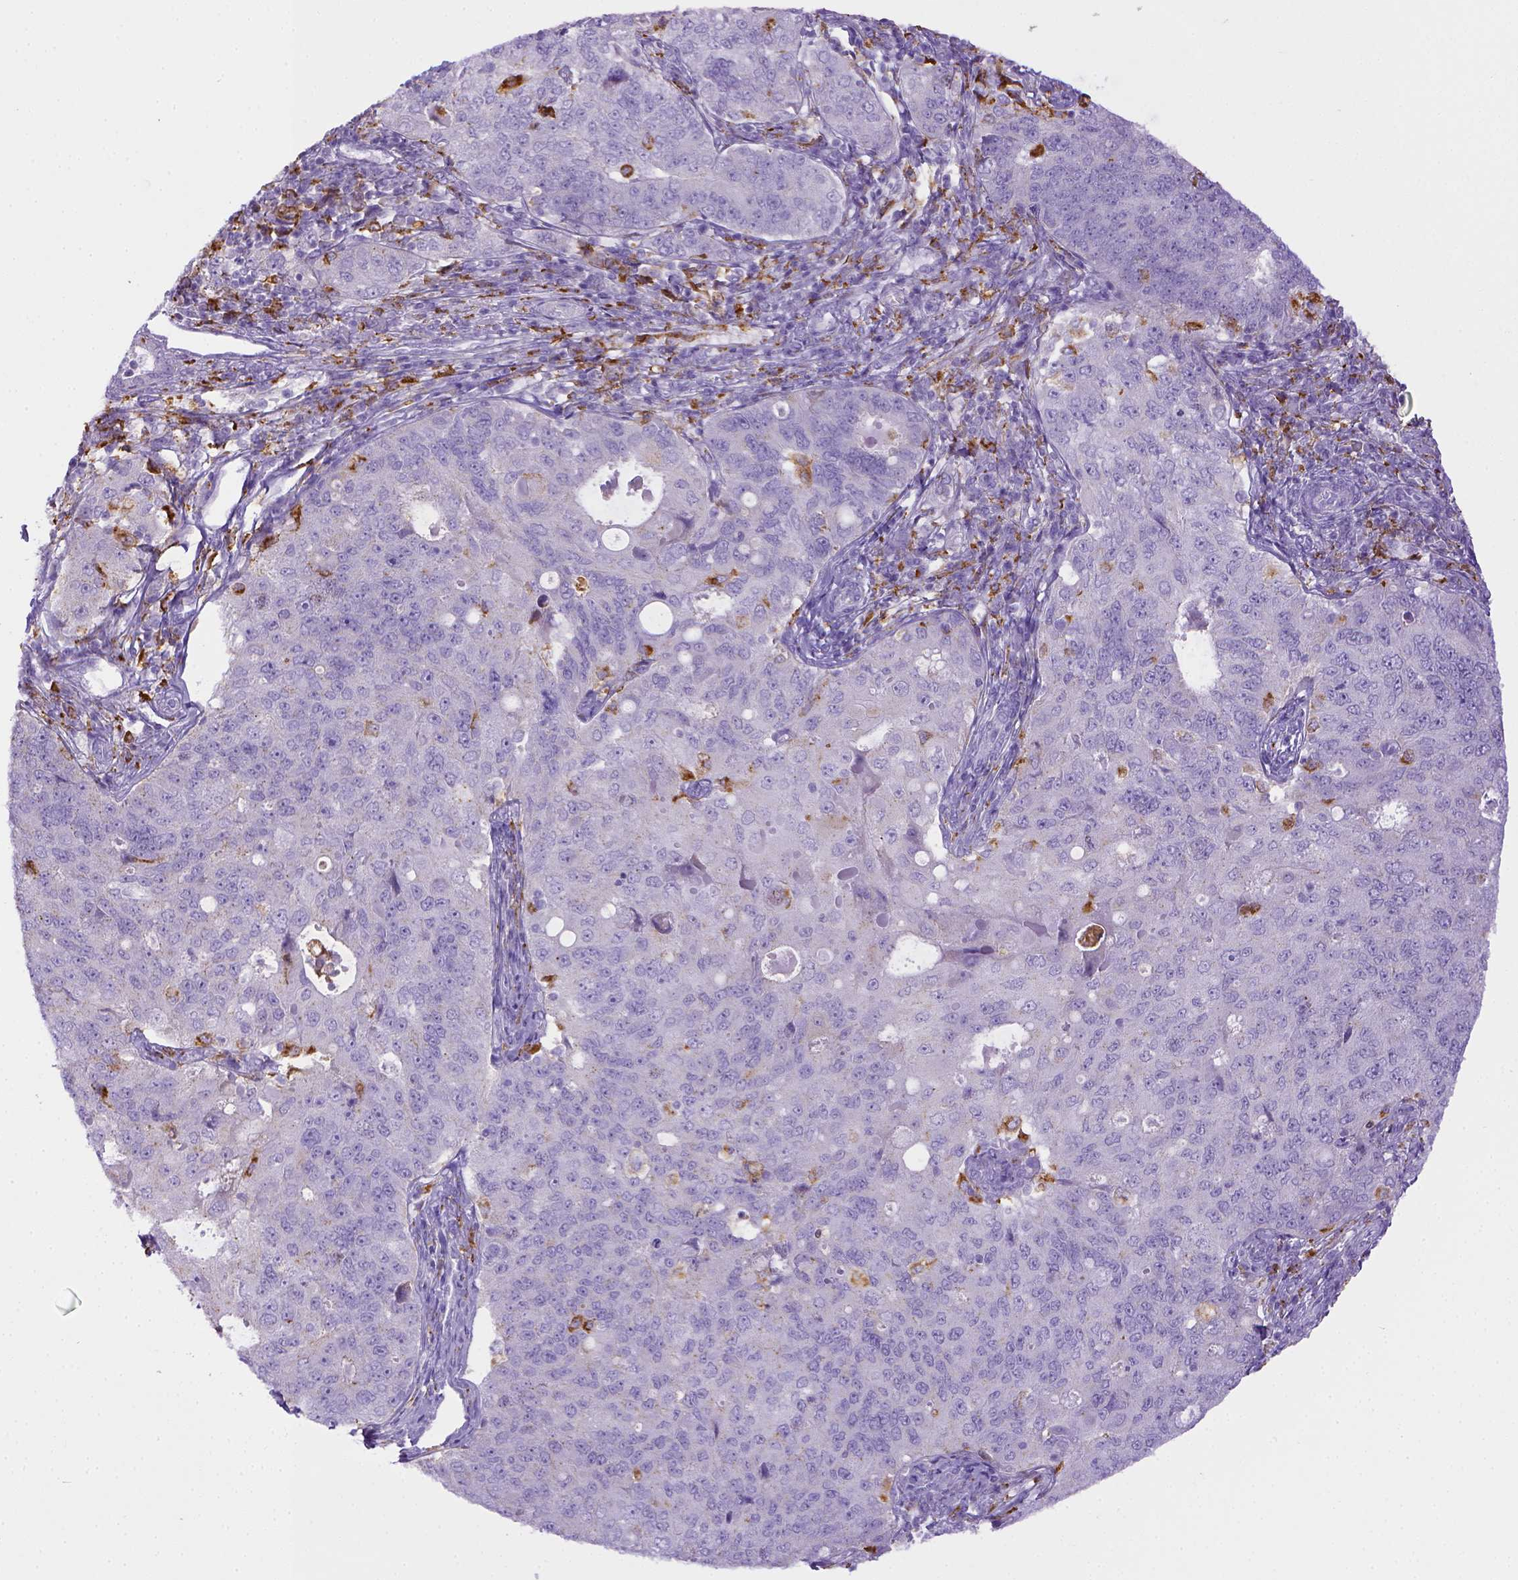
{"staining": {"intensity": "negative", "quantity": "none", "location": "none"}, "tissue": "endometrial cancer", "cell_type": "Tumor cells", "image_type": "cancer", "snomed": [{"axis": "morphology", "description": "Adenocarcinoma, NOS"}, {"axis": "topography", "description": "Endometrium"}], "caption": "Immunohistochemical staining of human endometrial cancer (adenocarcinoma) displays no significant positivity in tumor cells.", "gene": "CD68", "patient": {"sex": "female", "age": 43}}